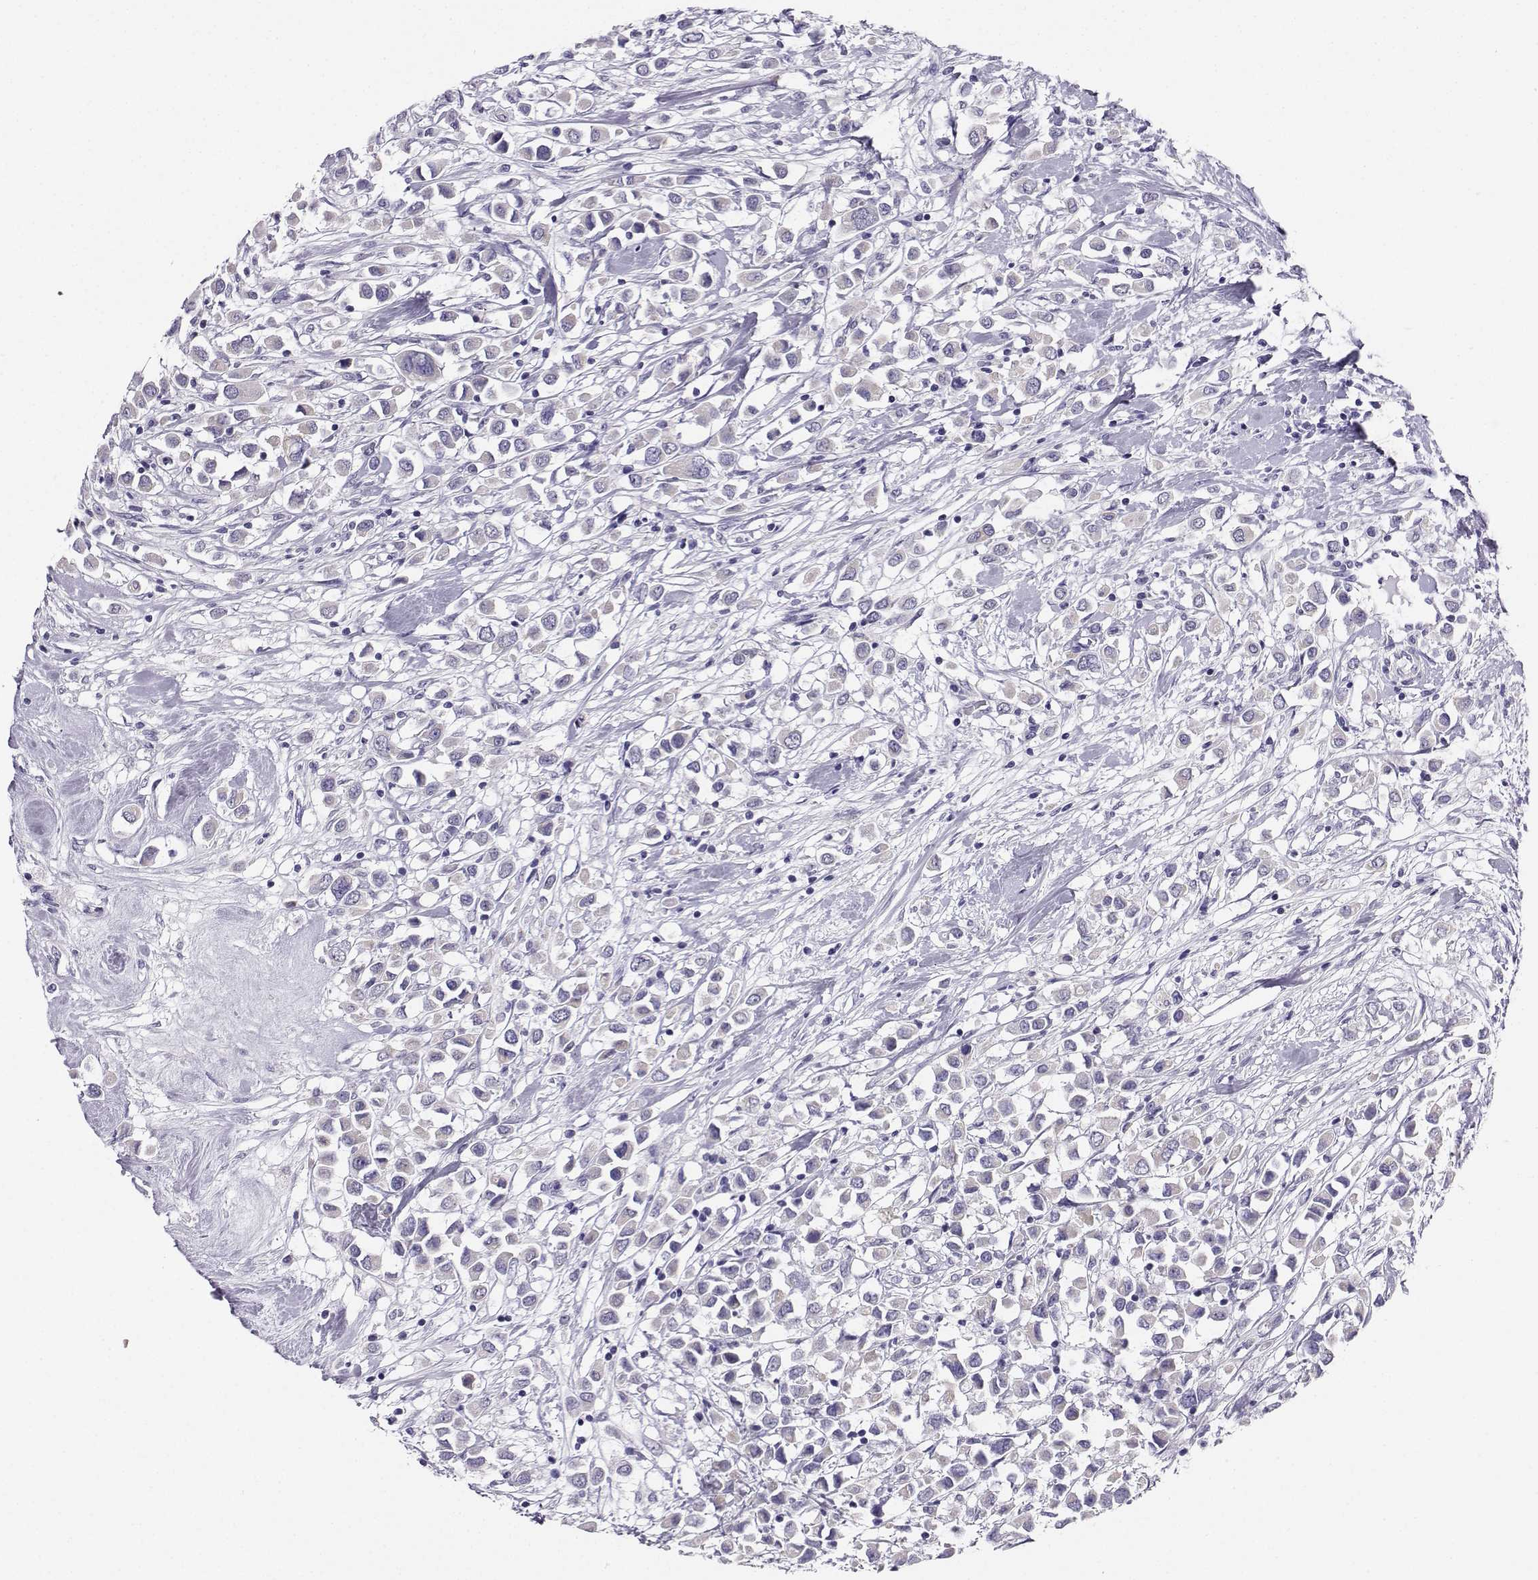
{"staining": {"intensity": "weak", "quantity": "<25%", "location": "cytoplasmic/membranous"}, "tissue": "breast cancer", "cell_type": "Tumor cells", "image_type": "cancer", "snomed": [{"axis": "morphology", "description": "Duct carcinoma"}, {"axis": "topography", "description": "Breast"}], "caption": "A high-resolution histopathology image shows IHC staining of intraductal carcinoma (breast), which shows no significant expression in tumor cells.", "gene": "AVP", "patient": {"sex": "female", "age": 61}}